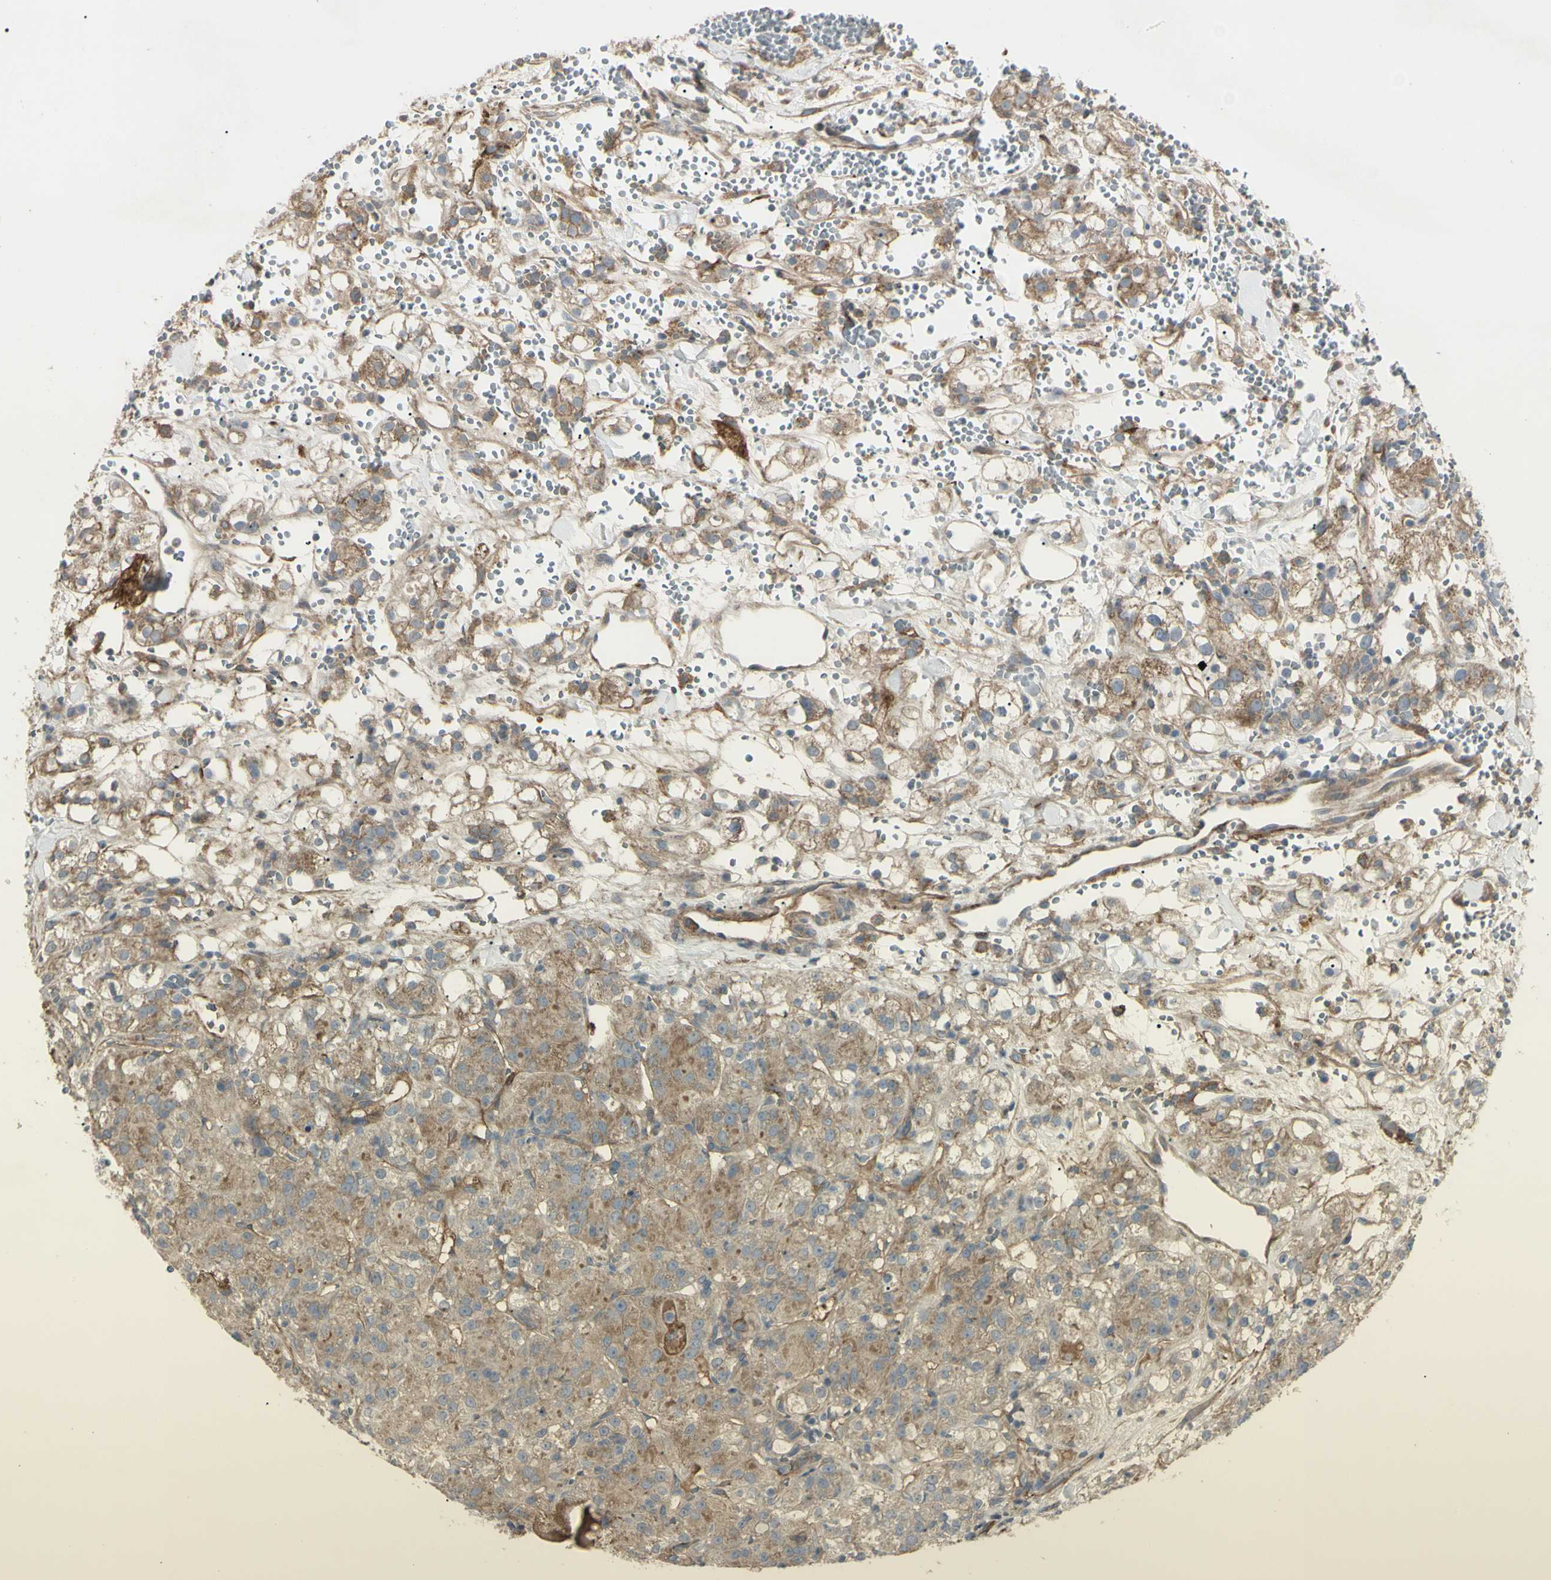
{"staining": {"intensity": "weak", "quantity": "25%-75%", "location": "cytoplasmic/membranous"}, "tissue": "renal cancer", "cell_type": "Tumor cells", "image_type": "cancer", "snomed": [{"axis": "morphology", "description": "Adenocarcinoma, NOS"}, {"axis": "topography", "description": "Kidney"}], "caption": "Immunohistochemical staining of renal adenocarcinoma reveals low levels of weak cytoplasmic/membranous protein positivity in about 25%-75% of tumor cells.", "gene": "CD276", "patient": {"sex": "male", "age": 61}}